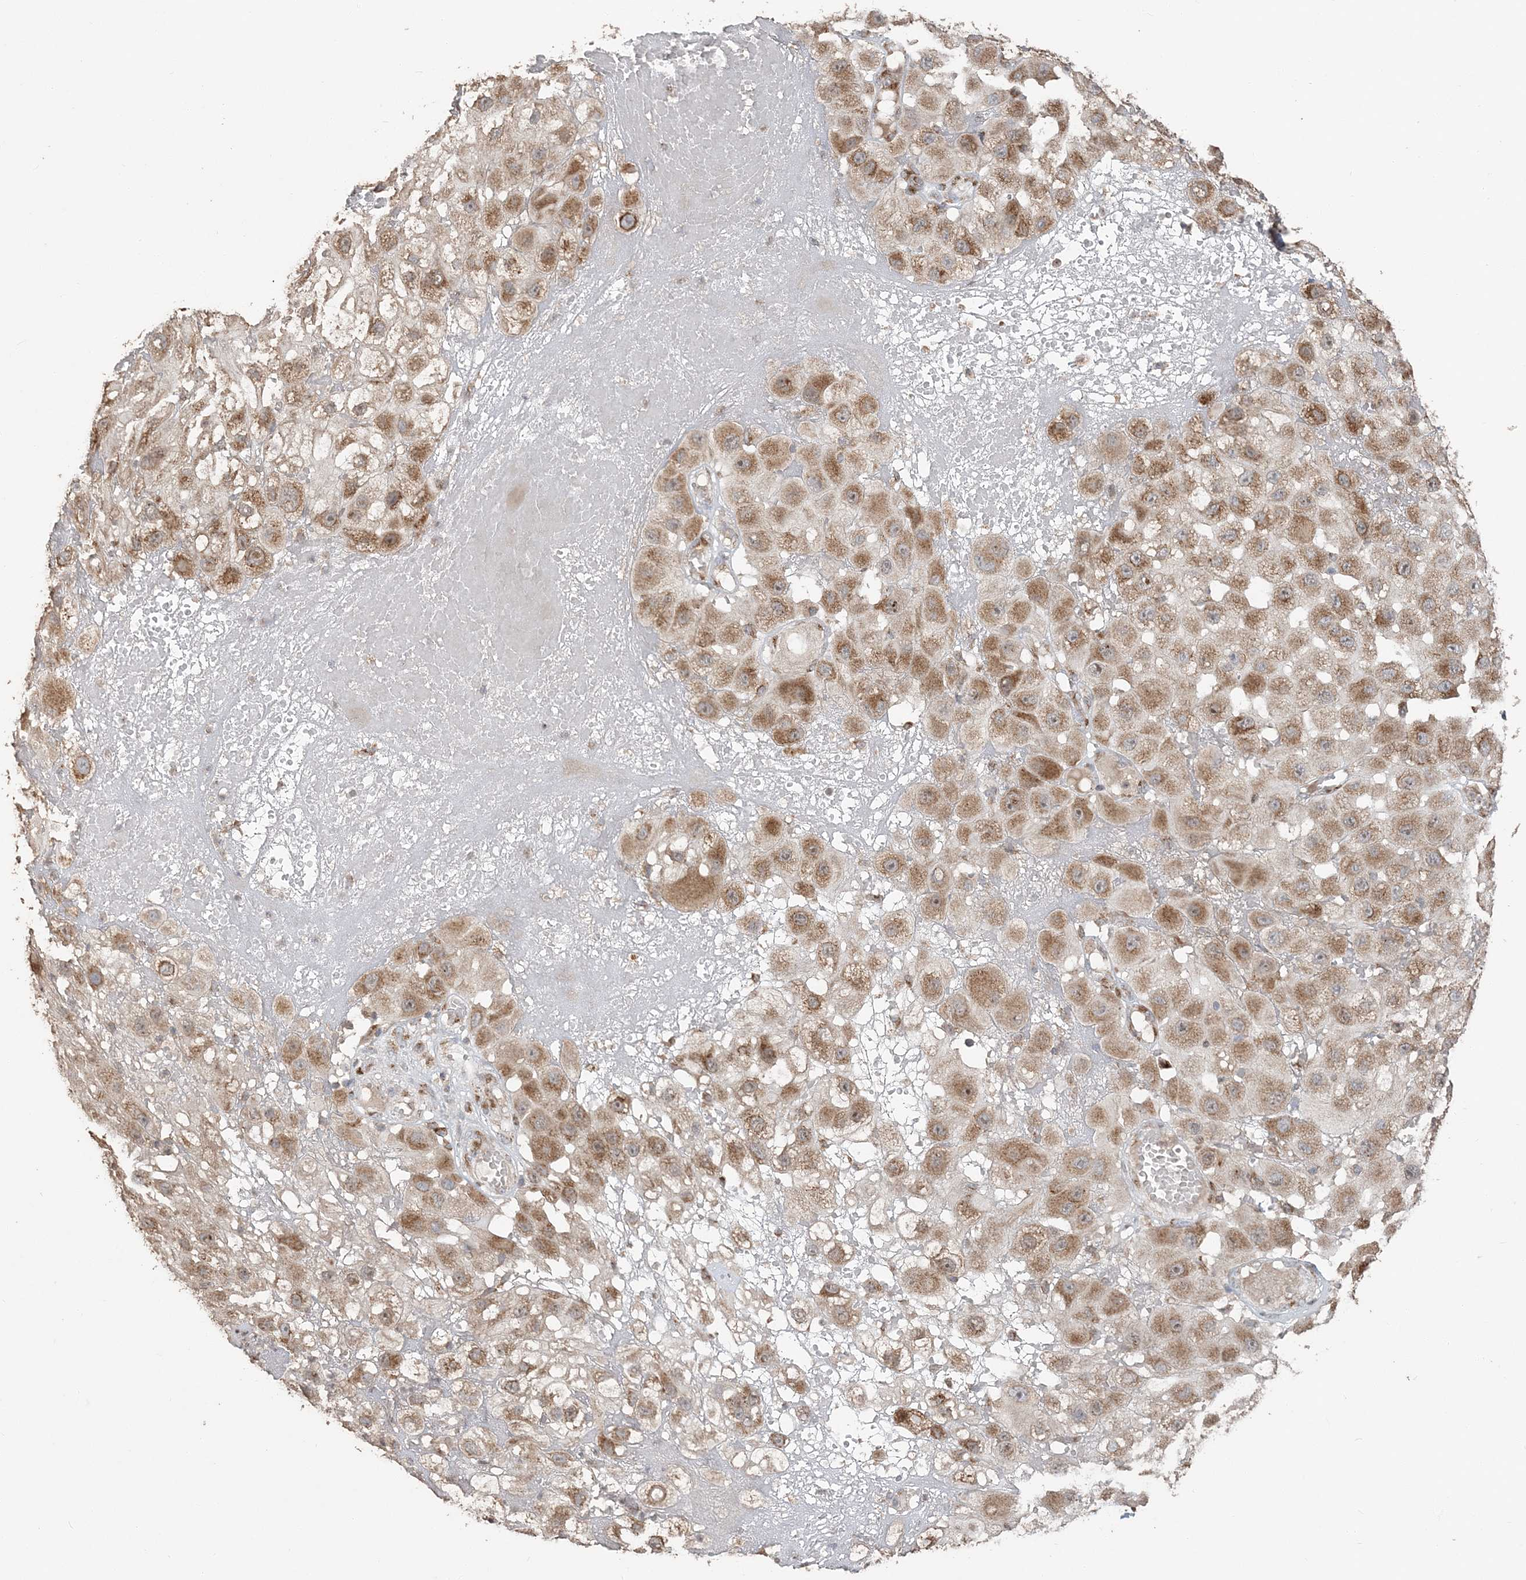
{"staining": {"intensity": "moderate", "quantity": "25%-75%", "location": "cytoplasmic/membranous"}, "tissue": "melanoma", "cell_type": "Tumor cells", "image_type": "cancer", "snomed": [{"axis": "morphology", "description": "Malignant melanoma, NOS"}, {"axis": "topography", "description": "Skin"}], "caption": "Malignant melanoma stained with immunohistochemistry (IHC) displays moderate cytoplasmic/membranous positivity in about 25%-75% of tumor cells. The staining is performed using DAB (3,3'-diaminobenzidine) brown chromogen to label protein expression. The nuclei are counter-stained blue using hematoxylin.", "gene": "RER1", "patient": {"sex": "female", "age": 81}}